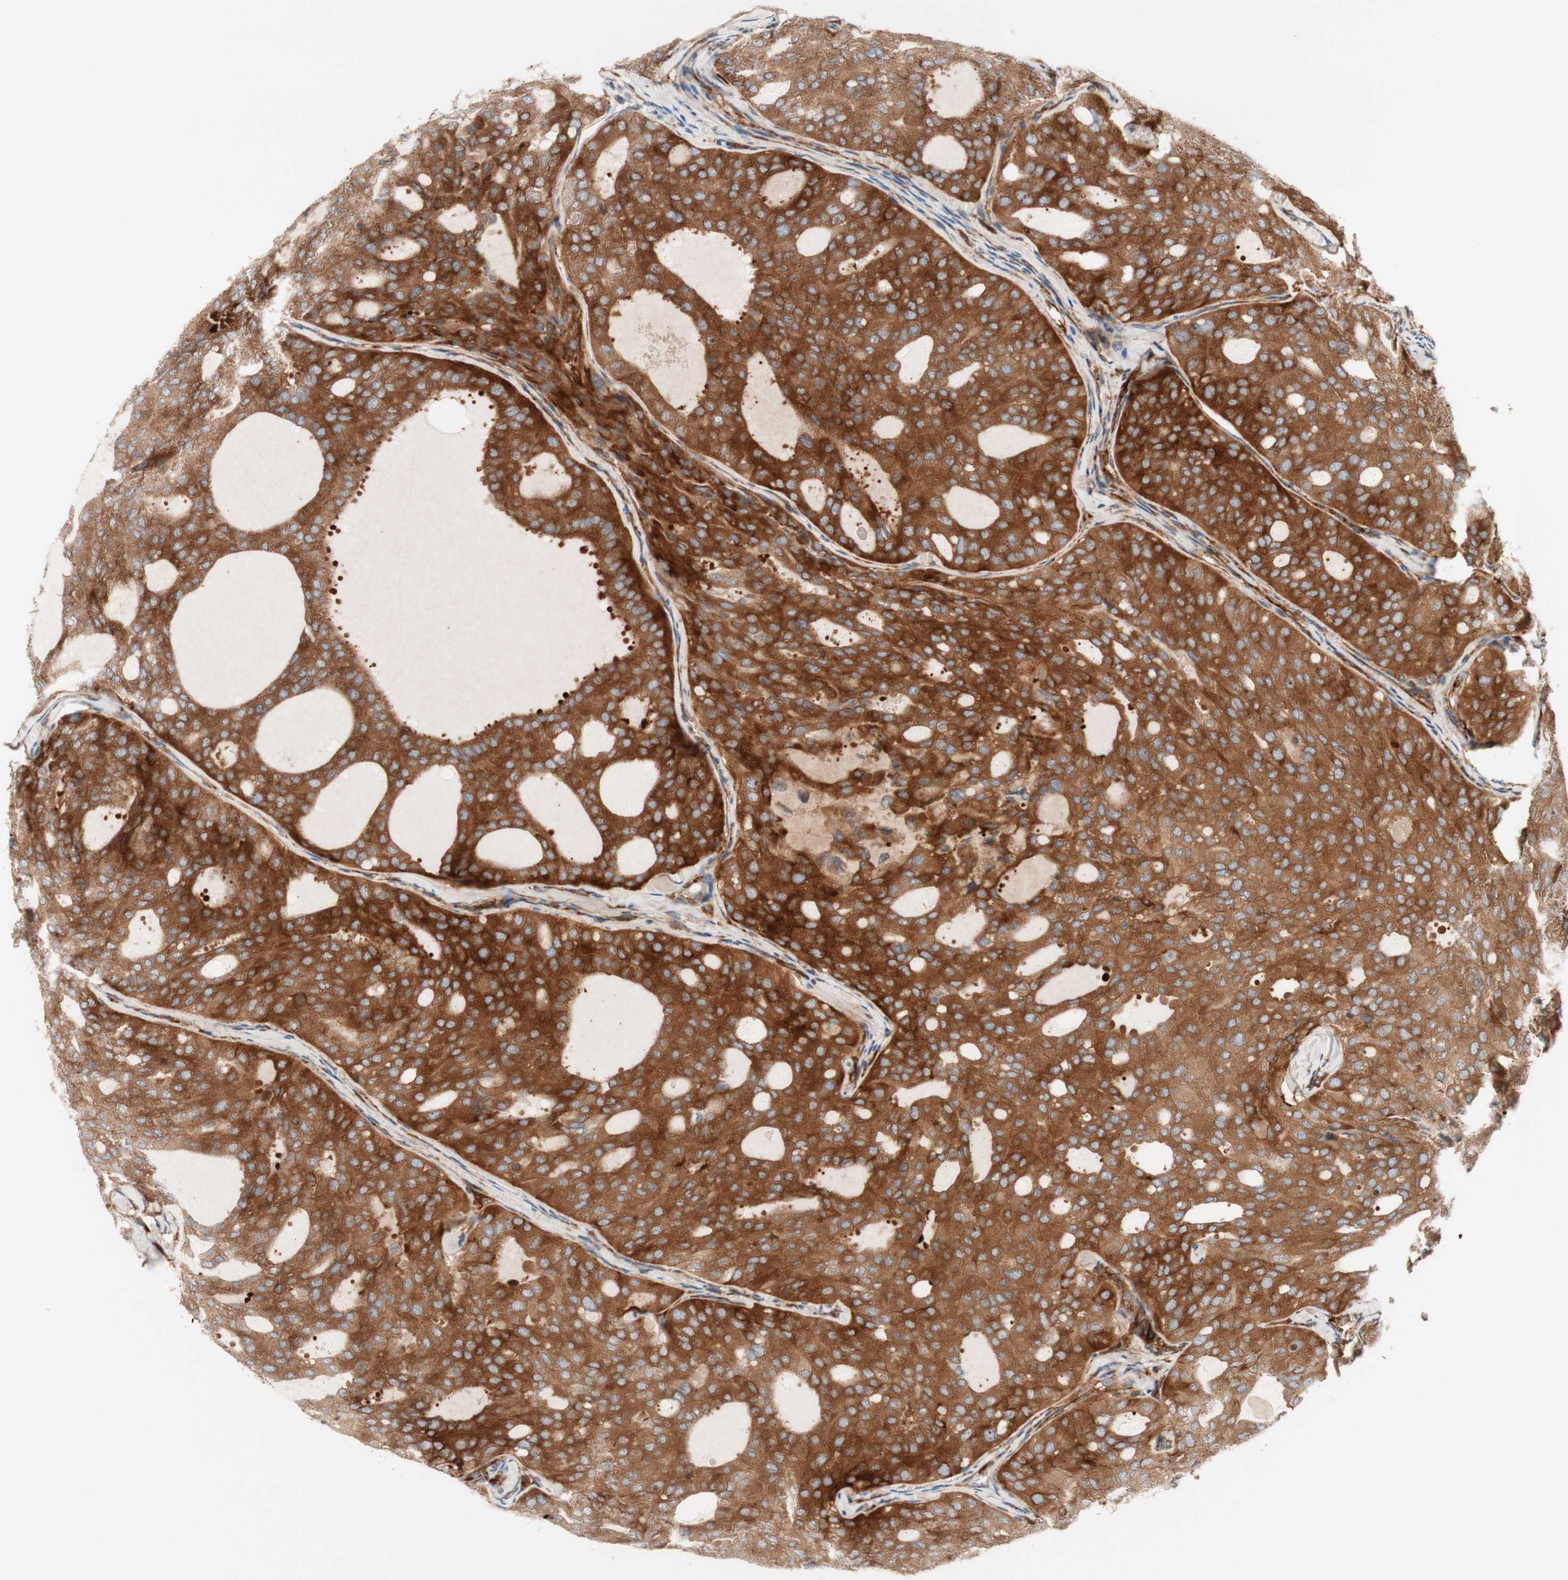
{"staining": {"intensity": "moderate", "quantity": ">75%", "location": "cytoplasmic/membranous"}, "tissue": "thyroid cancer", "cell_type": "Tumor cells", "image_type": "cancer", "snomed": [{"axis": "morphology", "description": "Follicular adenoma carcinoma, NOS"}, {"axis": "topography", "description": "Thyroid gland"}], "caption": "This histopathology image shows thyroid cancer (follicular adenoma carcinoma) stained with immunohistochemistry (IHC) to label a protein in brown. The cytoplasmic/membranous of tumor cells show moderate positivity for the protein. Nuclei are counter-stained blue.", "gene": "CCN4", "patient": {"sex": "male", "age": 75}}